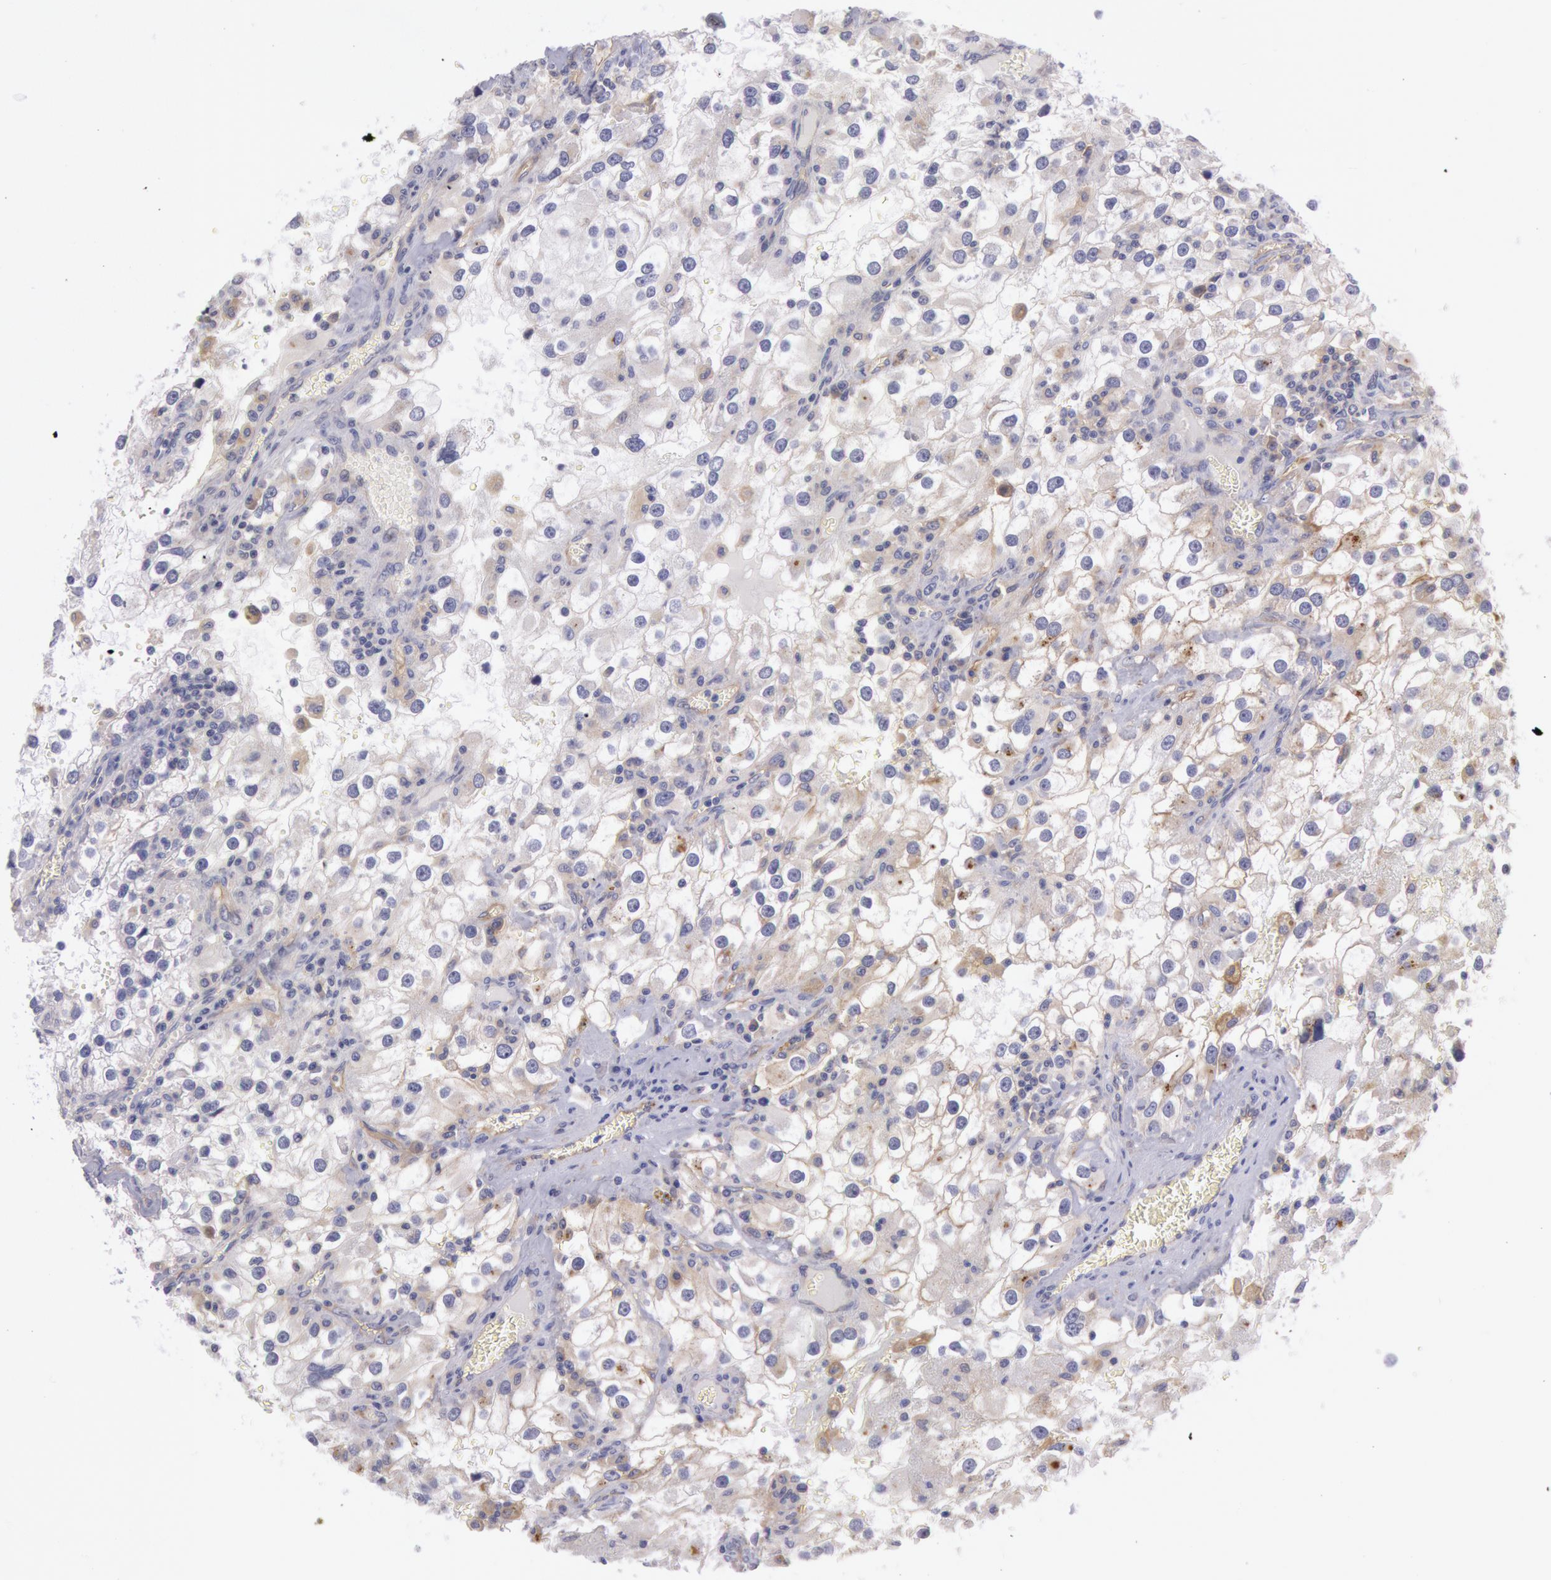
{"staining": {"intensity": "weak", "quantity": "<25%", "location": "cytoplasmic/membranous"}, "tissue": "renal cancer", "cell_type": "Tumor cells", "image_type": "cancer", "snomed": [{"axis": "morphology", "description": "Adenocarcinoma, NOS"}, {"axis": "topography", "description": "Kidney"}], "caption": "Tumor cells are negative for protein expression in human renal adenocarcinoma.", "gene": "MYO5A", "patient": {"sex": "female", "age": 52}}